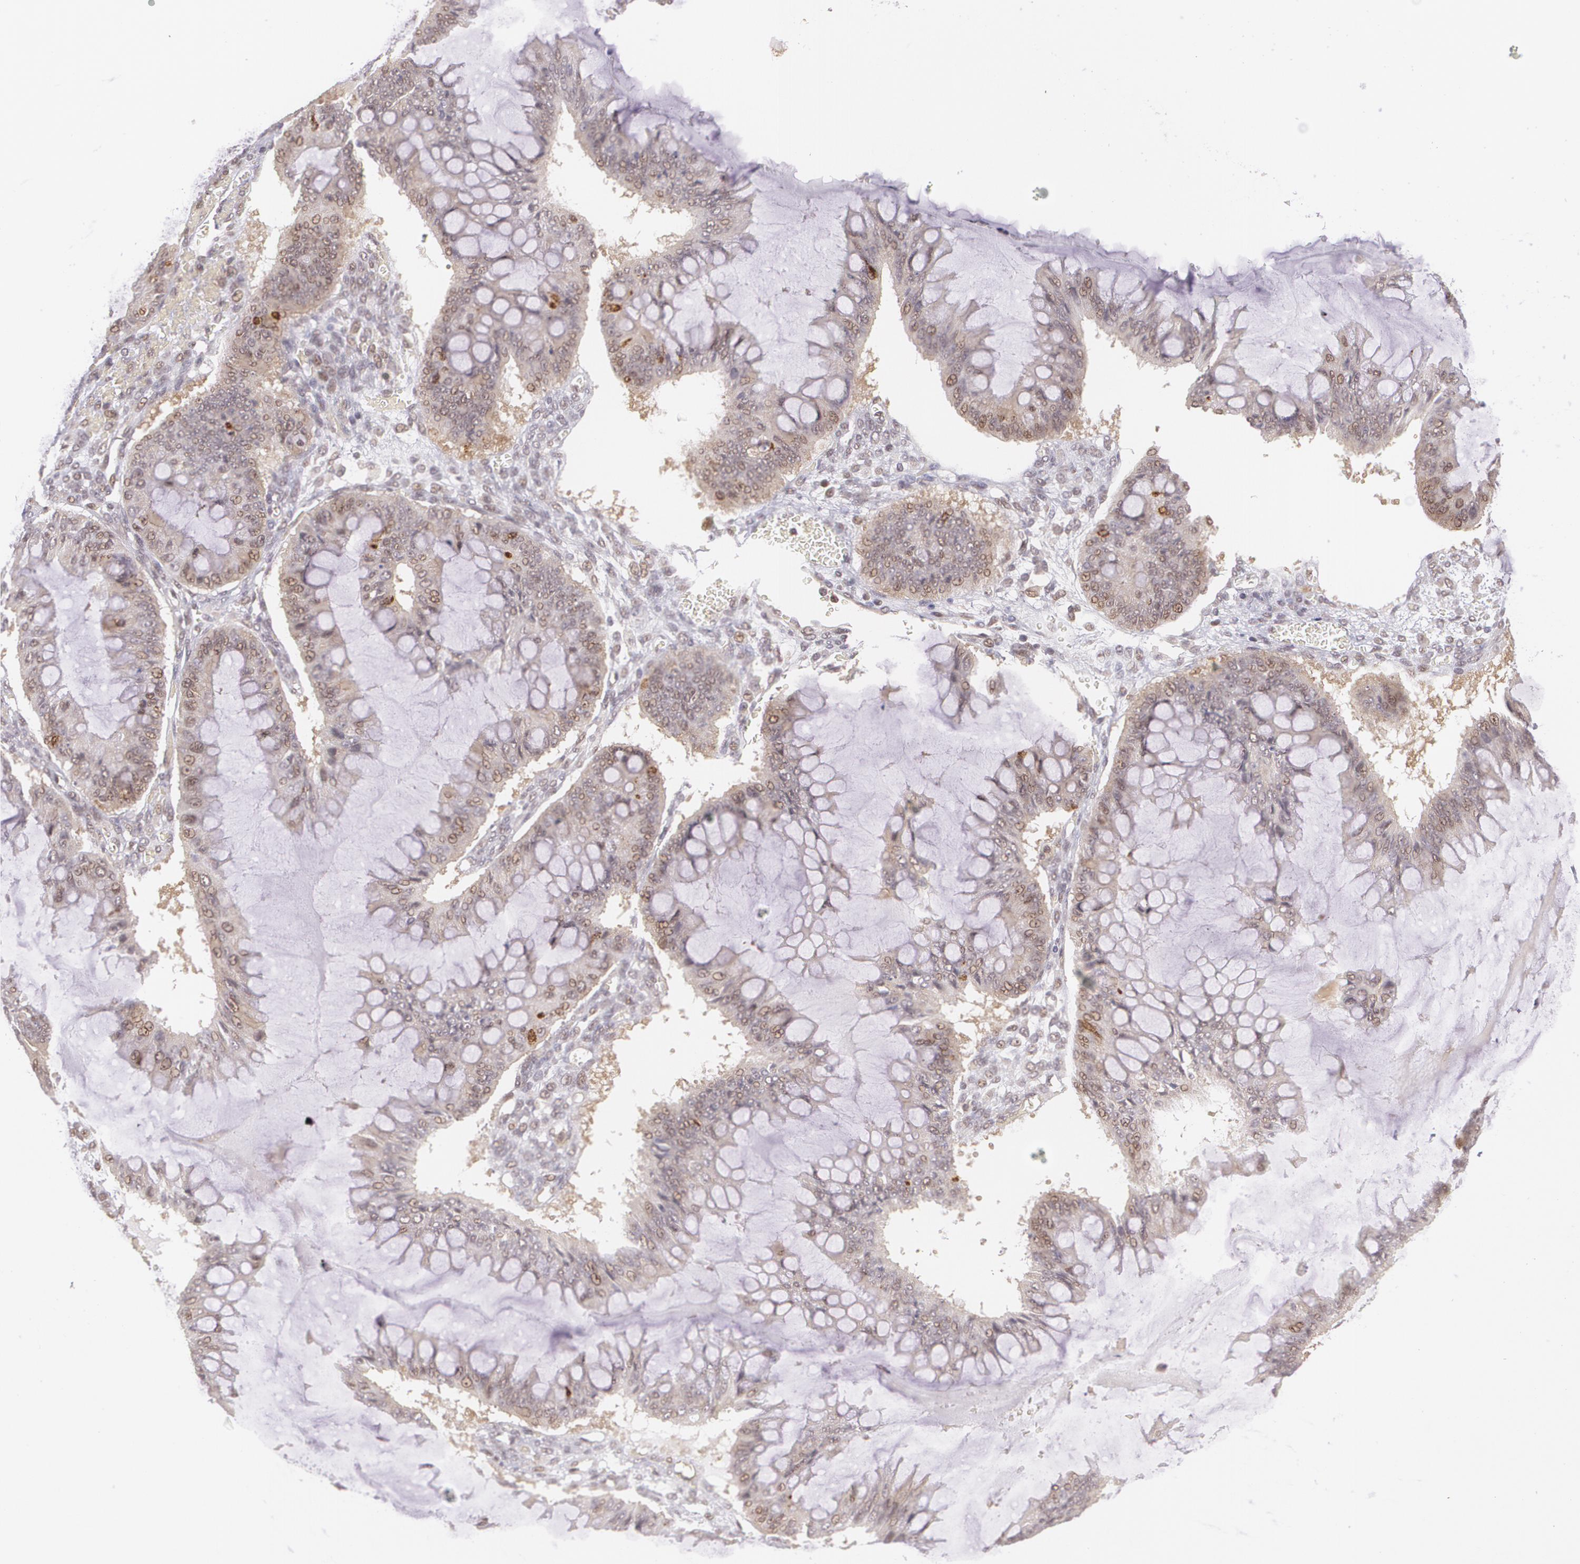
{"staining": {"intensity": "weak", "quantity": "<25%", "location": "cytoplasmic/membranous,nuclear"}, "tissue": "ovarian cancer", "cell_type": "Tumor cells", "image_type": "cancer", "snomed": [{"axis": "morphology", "description": "Cystadenocarcinoma, mucinous, NOS"}, {"axis": "topography", "description": "Ovary"}], "caption": "Tumor cells are negative for brown protein staining in ovarian cancer.", "gene": "CUL2", "patient": {"sex": "female", "age": 73}}